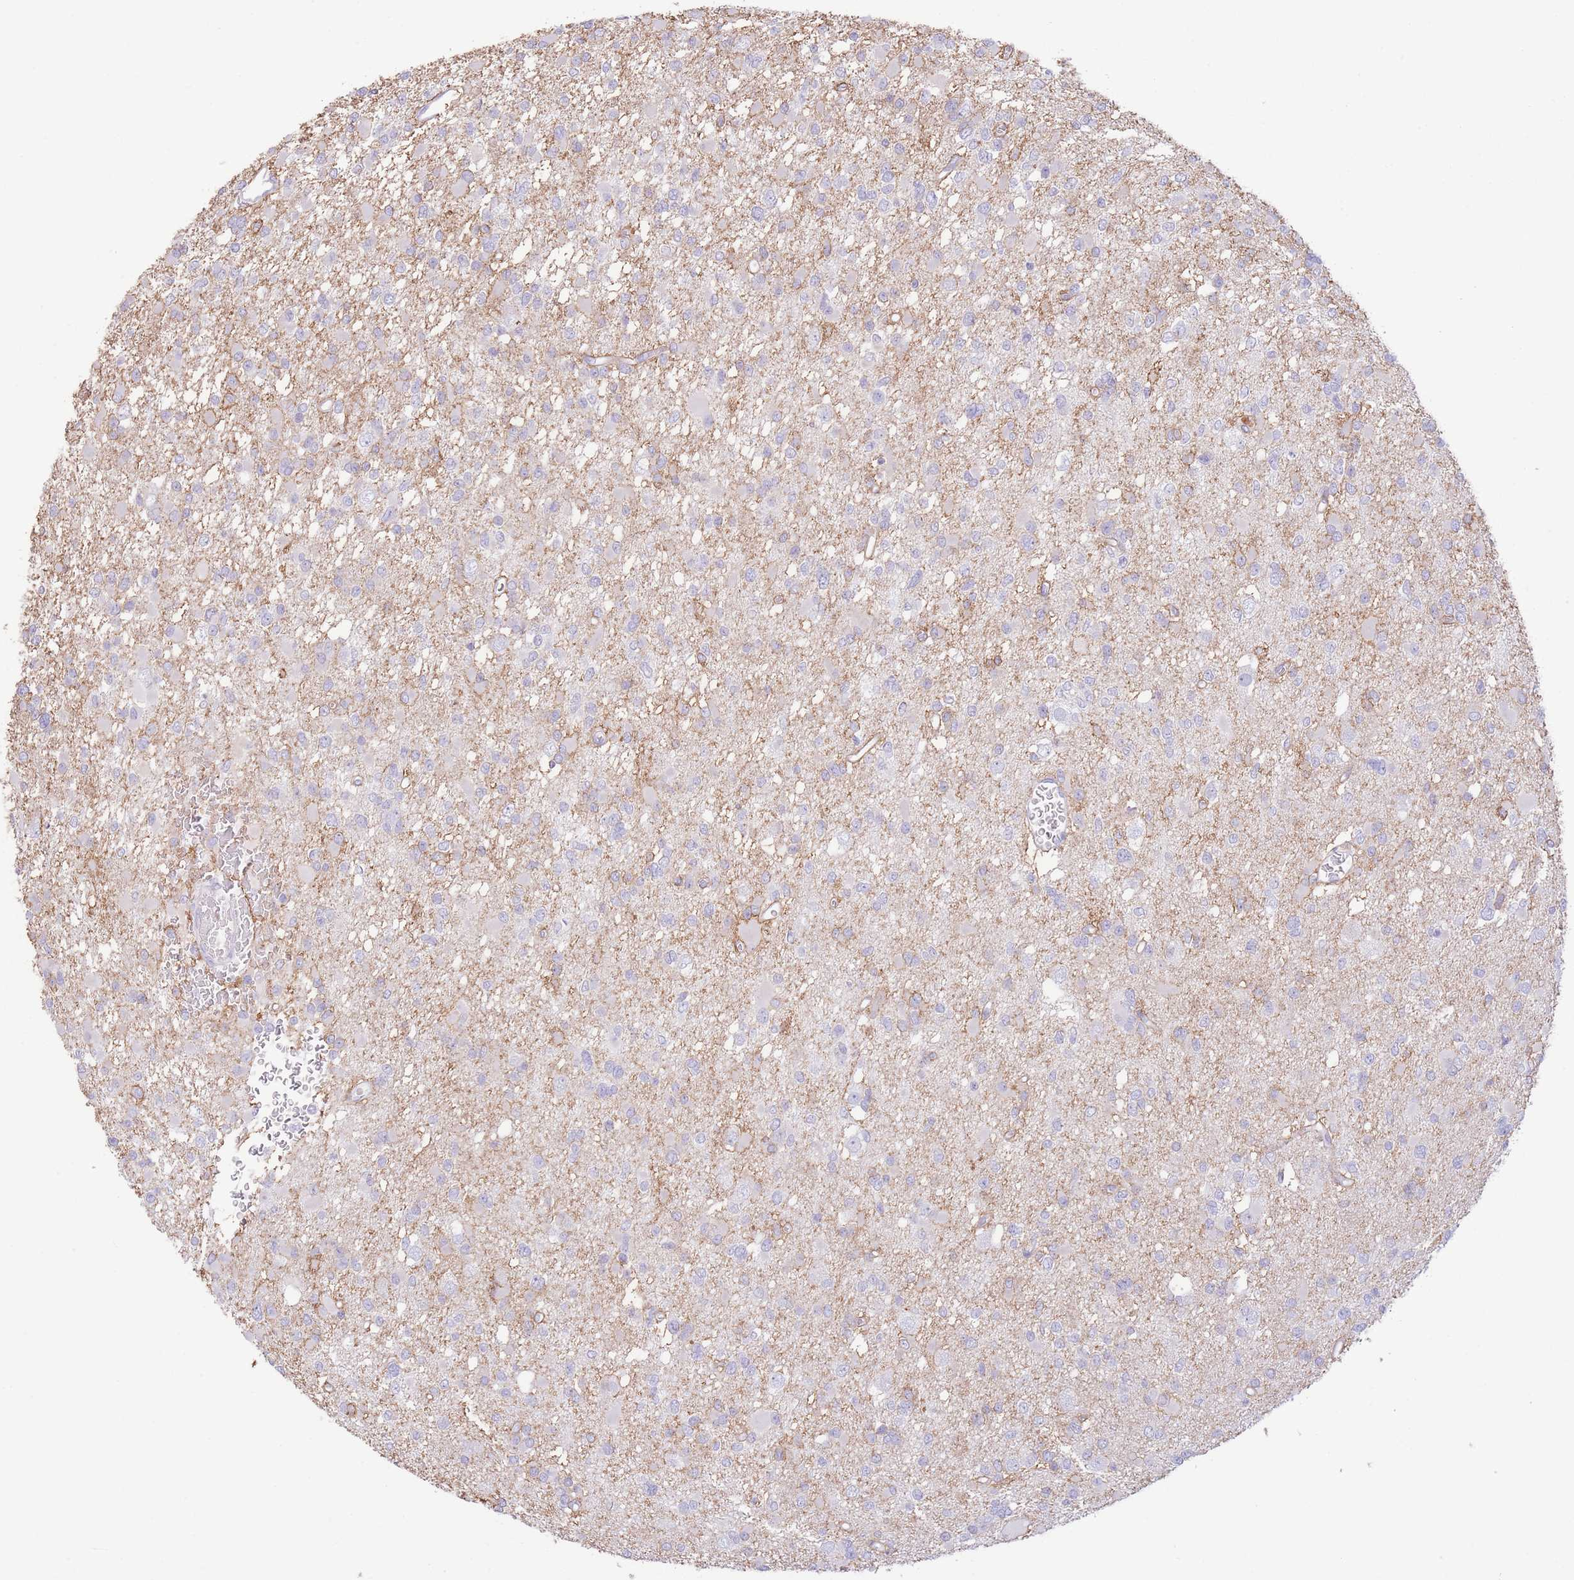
{"staining": {"intensity": "negative", "quantity": "none", "location": "none"}, "tissue": "glioma", "cell_type": "Tumor cells", "image_type": "cancer", "snomed": [{"axis": "morphology", "description": "Glioma, malignant, Low grade"}, {"axis": "topography", "description": "Brain"}], "caption": "Glioma stained for a protein using immunohistochemistry demonstrates no positivity tumor cells.", "gene": "LCLAT1", "patient": {"sex": "female", "age": 22}}